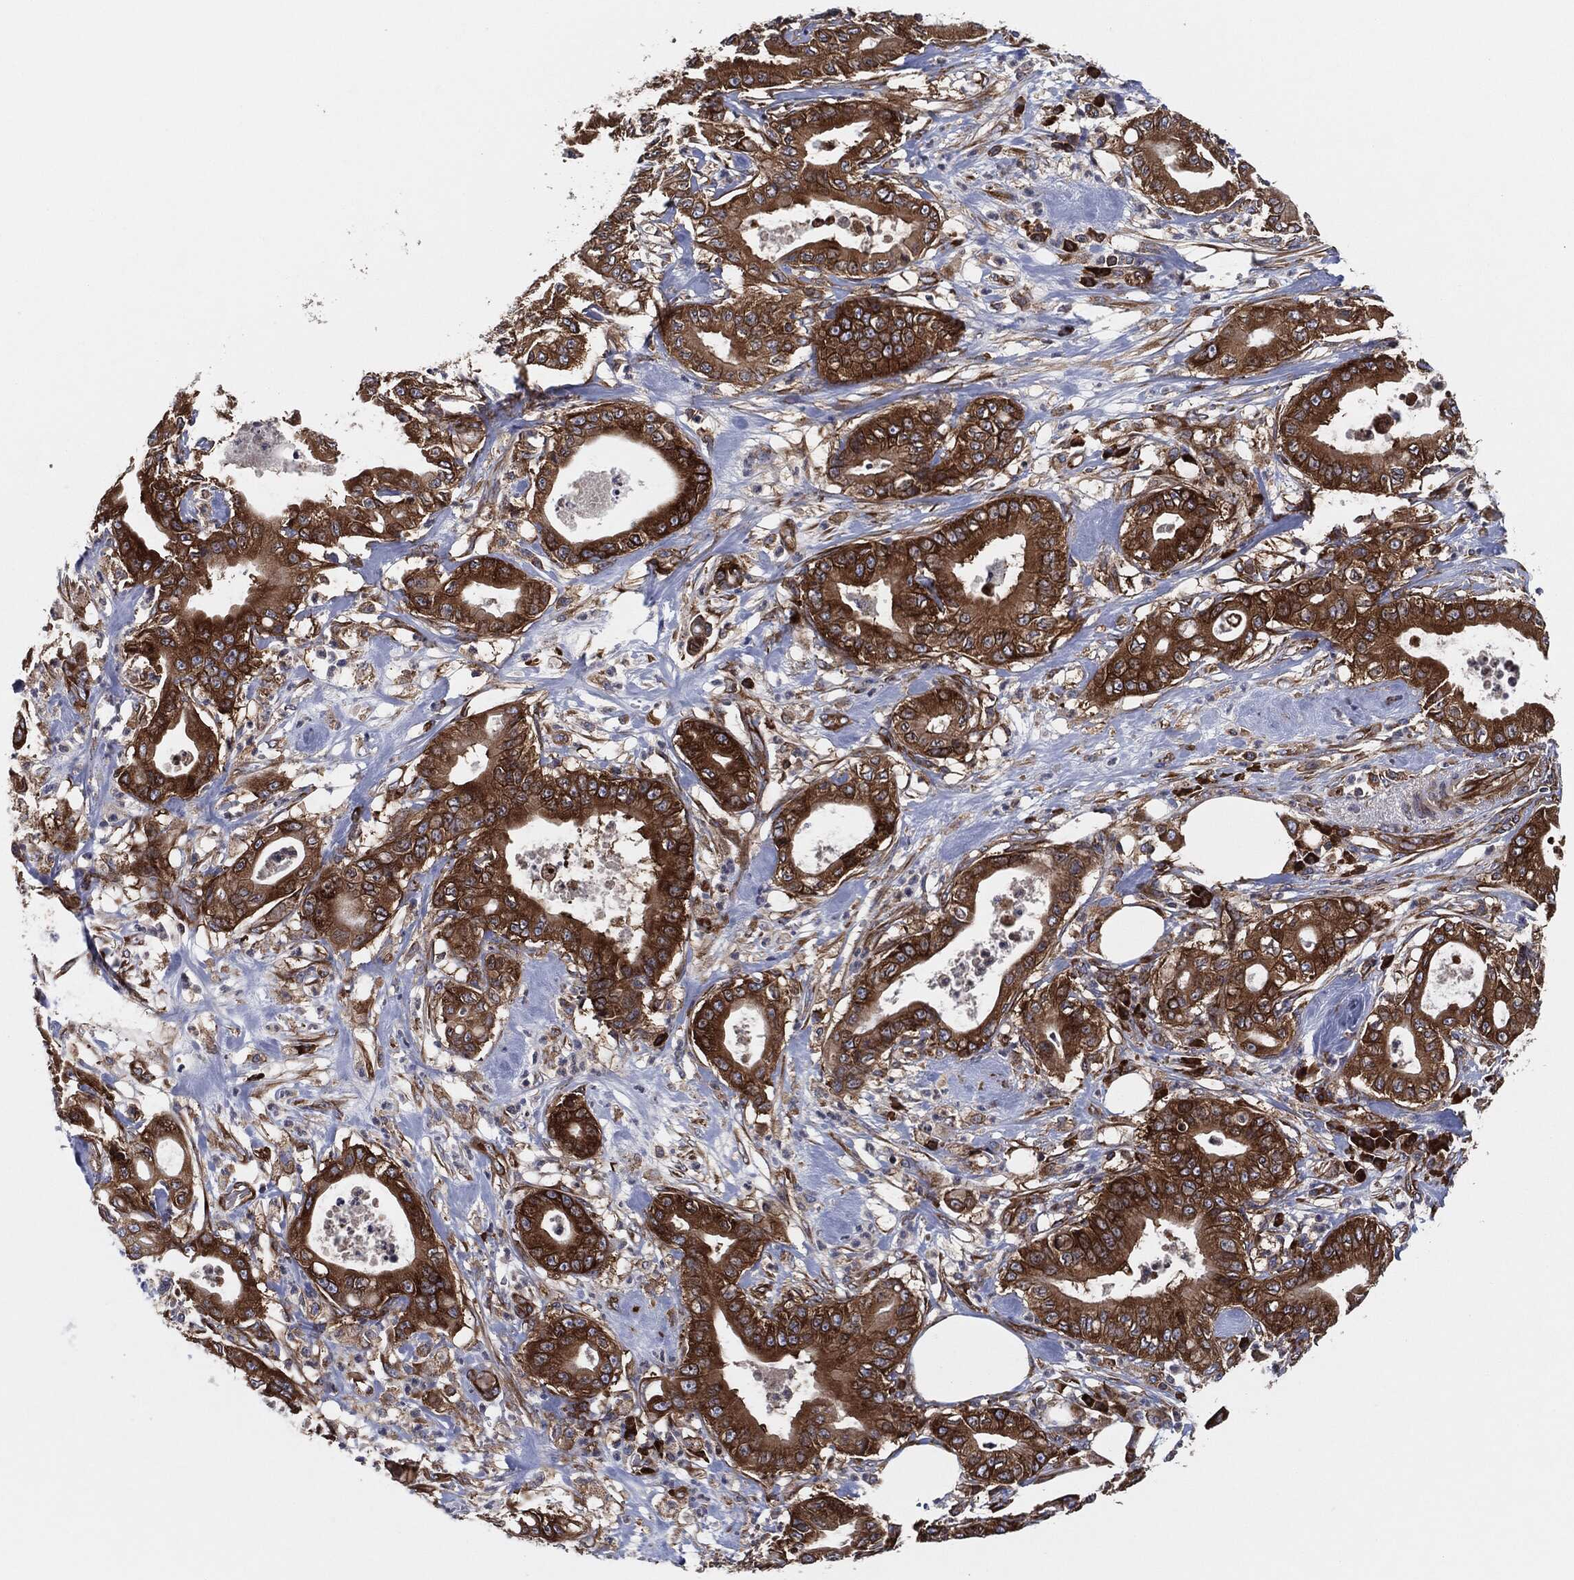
{"staining": {"intensity": "strong", "quantity": ">75%", "location": "cytoplasmic/membranous"}, "tissue": "pancreatic cancer", "cell_type": "Tumor cells", "image_type": "cancer", "snomed": [{"axis": "morphology", "description": "Adenocarcinoma, NOS"}, {"axis": "topography", "description": "Pancreas"}], "caption": "Tumor cells exhibit high levels of strong cytoplasmic/membranous staining in approximately >75% of cells in adenocarcinoma (pancreatic).", "gene": "EIF2S2", "patient": {"sex": "male", "age": 71}}